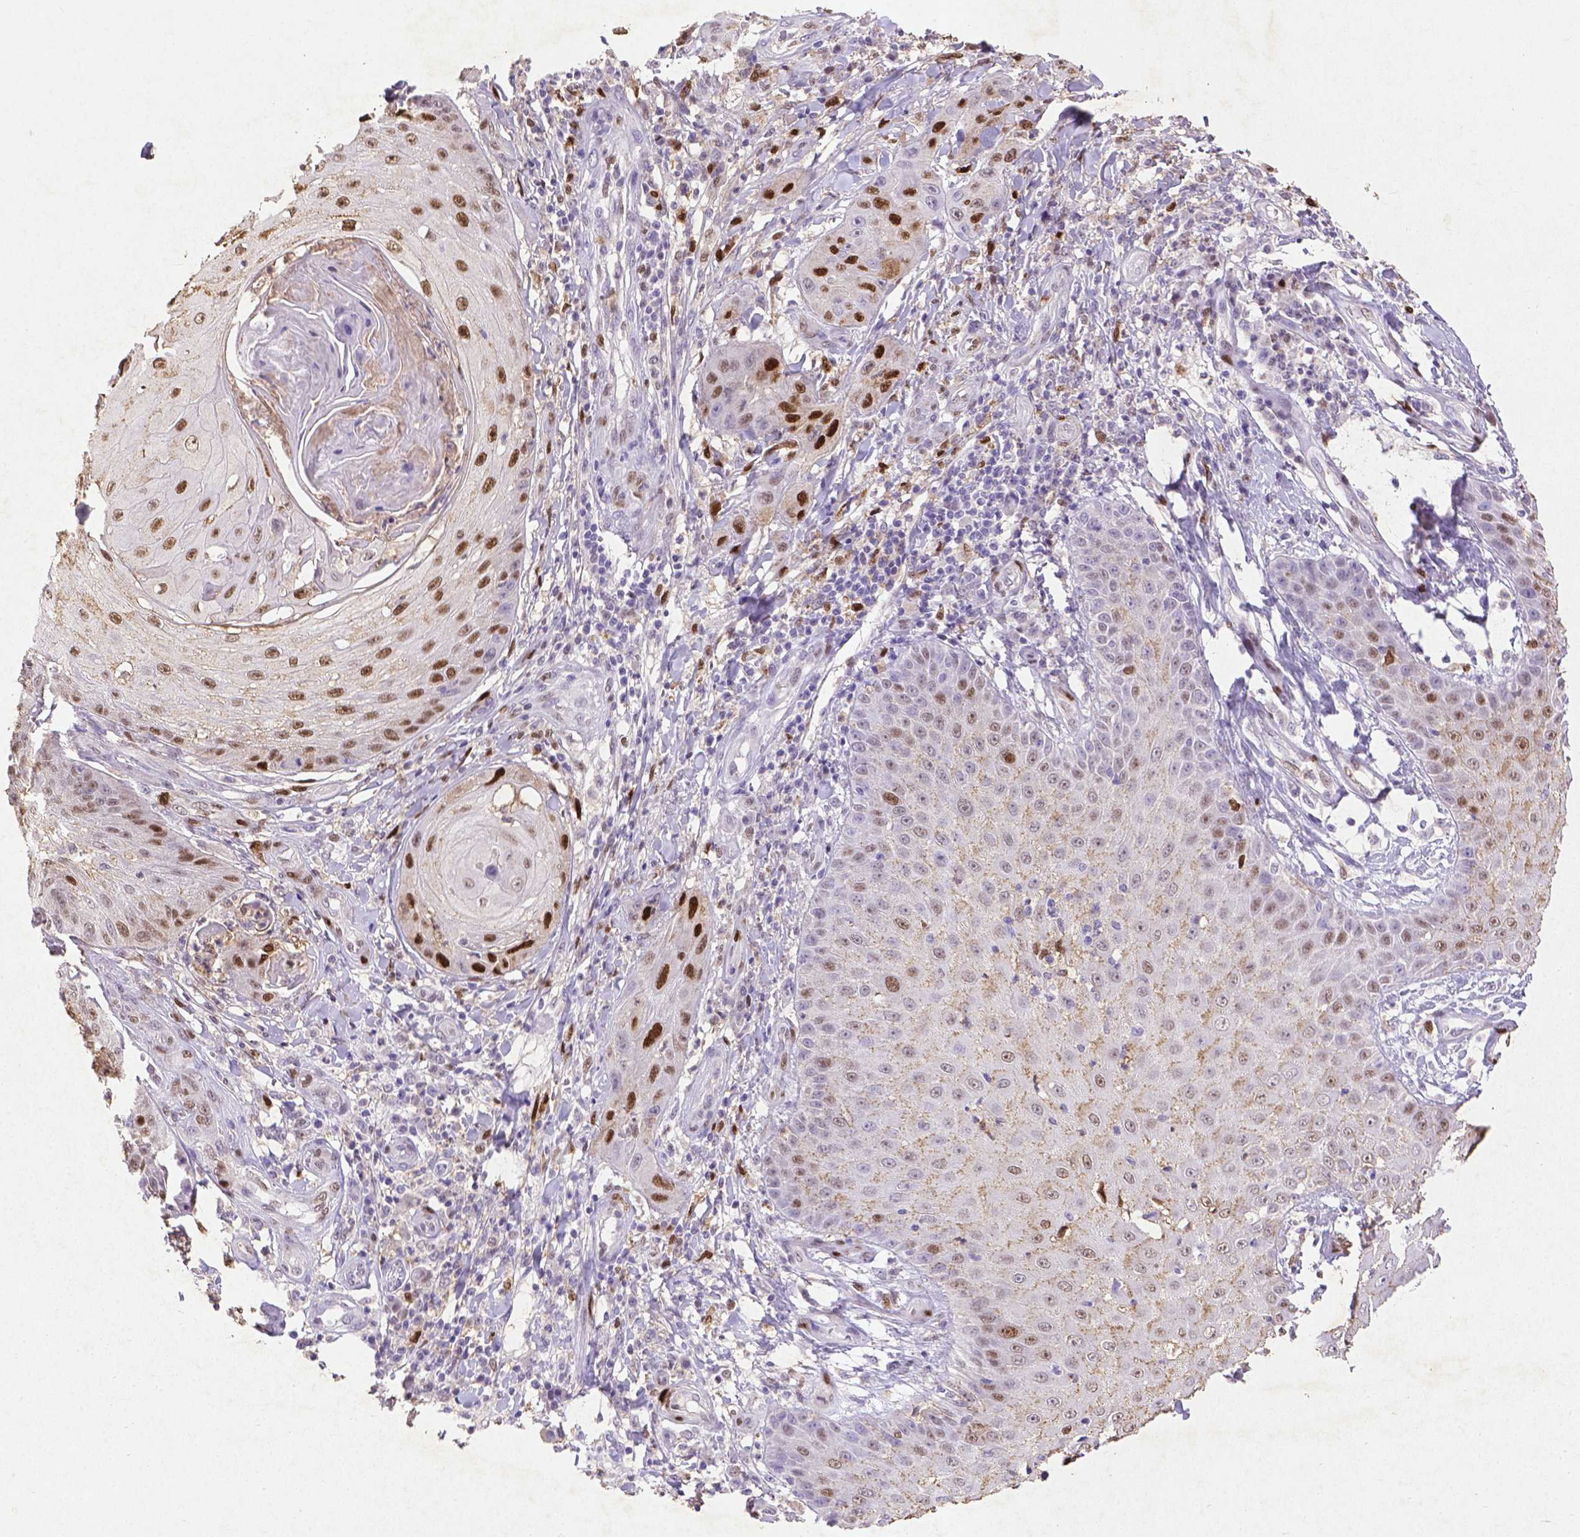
{"staining": {"intensity": "strong", "quantity": "<25%", "location": "cytoplasmic/membranous"}, "tissue": "skin cancer", "cell_type": "Tumor cells", "image_type": "cancer", "snomed": [{"axis": "morphology", "description": "Squamous cell carcinoma, NOS"}, {"axis": "topography", "description": "Skin"}], "caption": "Protein staining reveals strong cytoplasmic/membranous expression in about <25% of tumor cells in squamous cell carcinoma (skin).", "gene": "CDKN1A", "patient": {"sex": "male", "age": 70}}